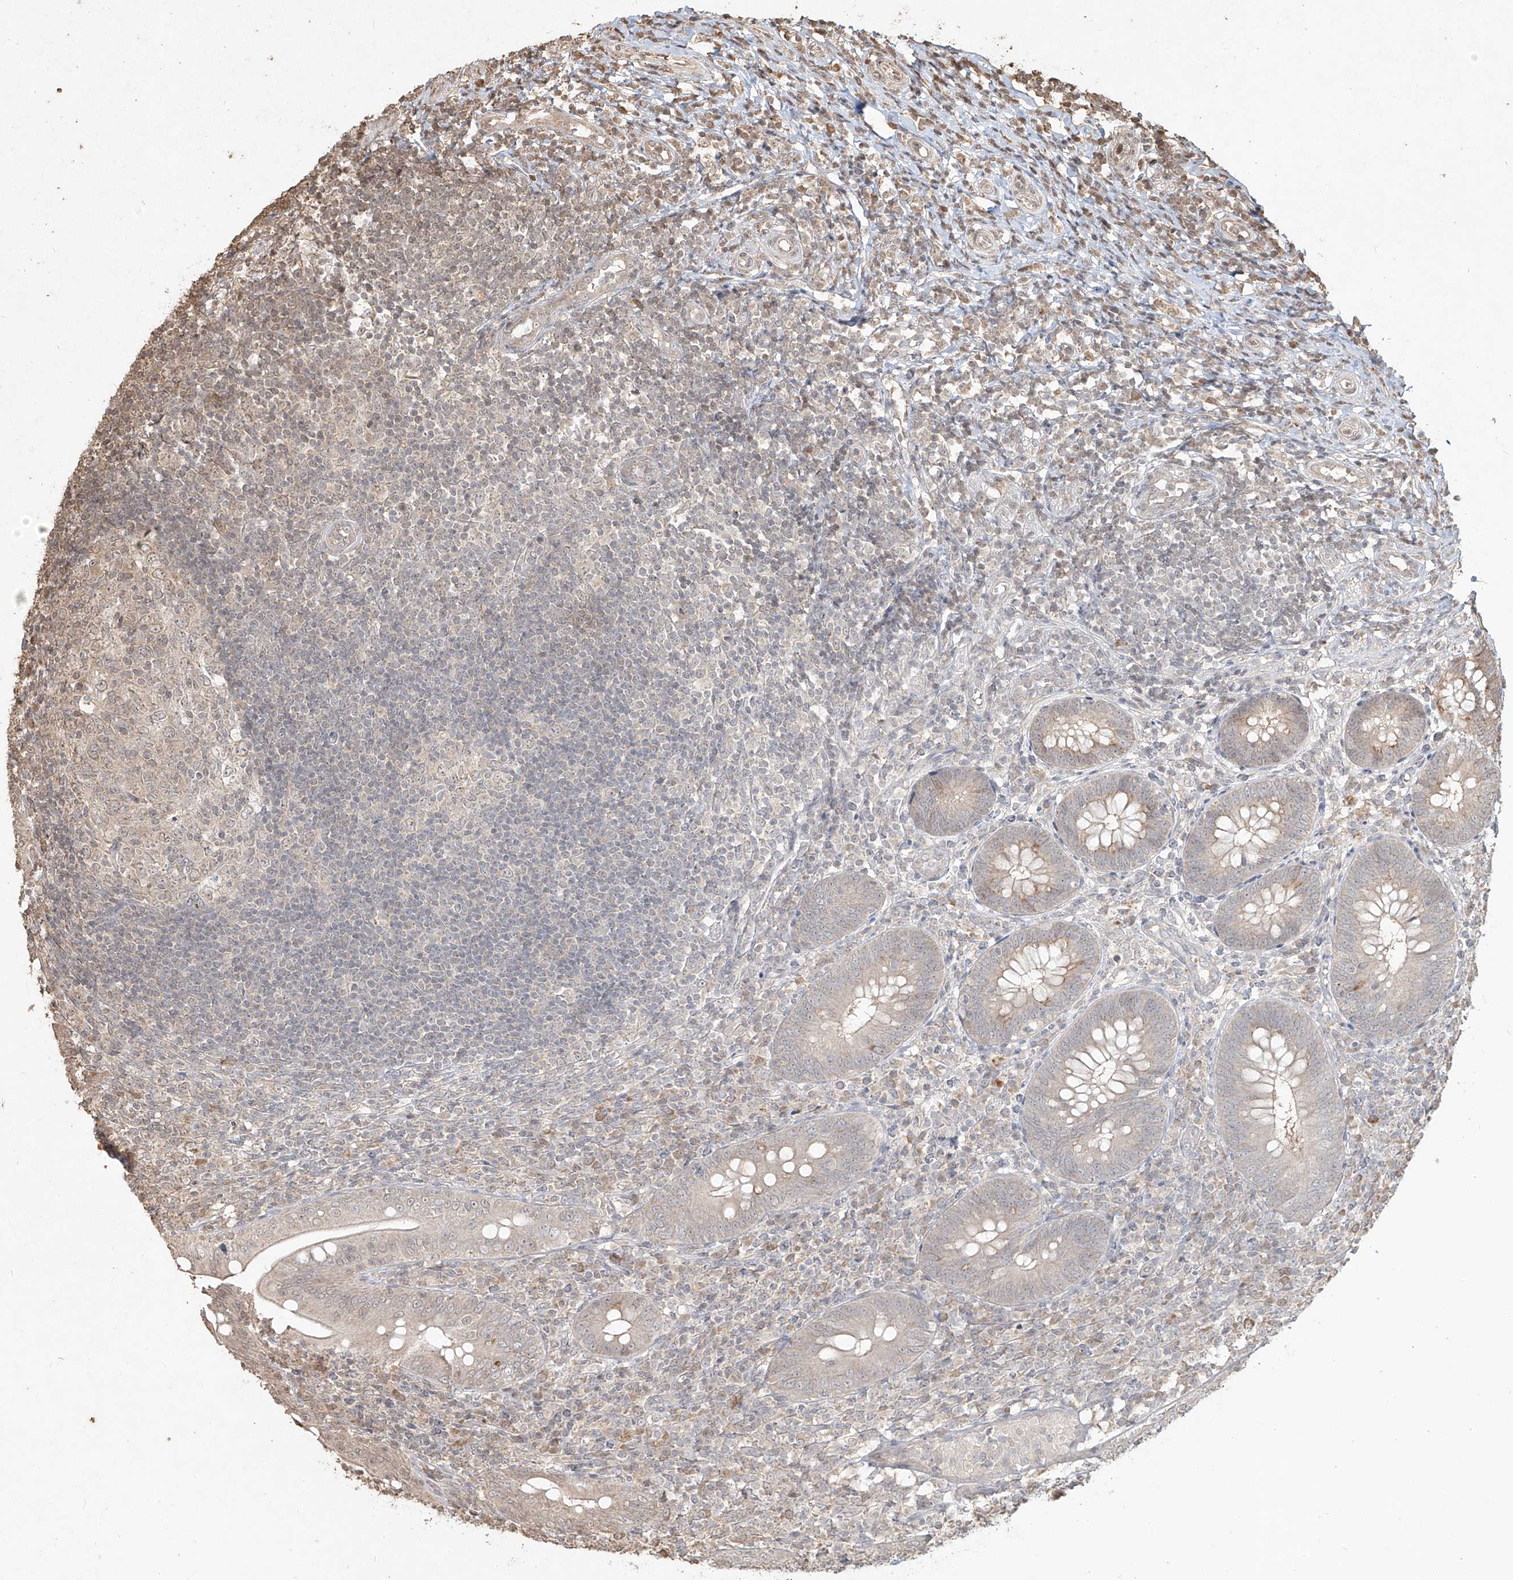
{"staining": {"intensity": "moderate", "quantity": "25%-75%", "location": "cytoplasmic/membranous"}, "tissue": "appendix", "cell_type": "Glandular cells", "image_type": "normal", "snomed": [{"axis": "morphology", "description": "Normal tissue, NOS"}, {"axis": "topography", "description": "Appendix"}], "caption": "The micrograph exhibits staining of unremarkable appendix, revealing moderate cytoplasmic/membranous protein staining (brown color) within glandular cells.", "gene": "UBE2K", "patient": {"sex": "male", "age": 14}}